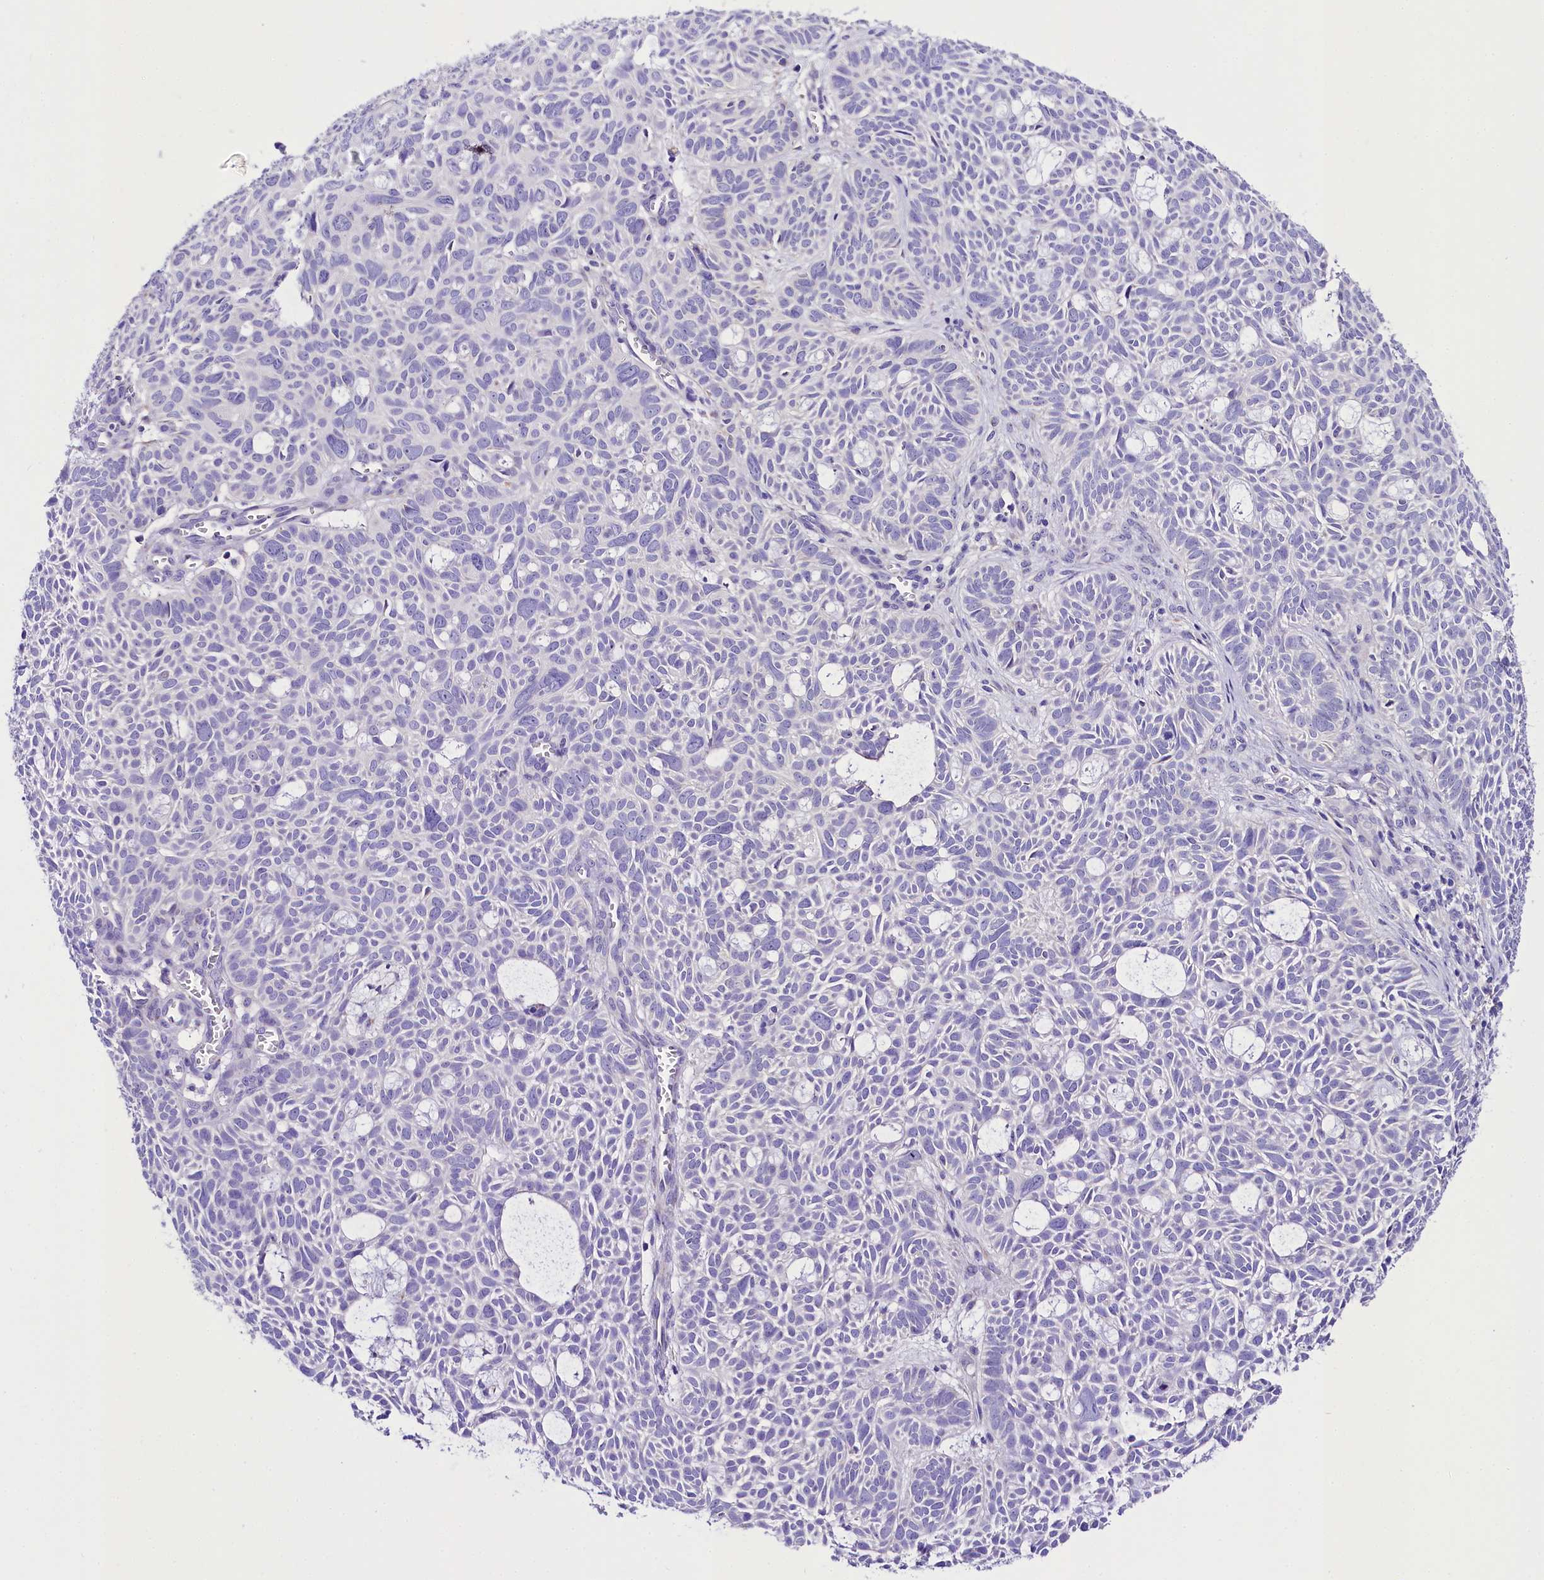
{"staining": {"intensity": "negative", "quantity": "none", "location": "none"}, "tissue": "skin cancer", "cell_type": "Tumor cells", "image_type": "cancer", "snomed": [{"axis": "morphology", "description": "Basal cell carcinoma"}, {"axis": "topography", "description": "Skin"}], "caption": "IHC of human skin basal cell carcinoma displays no staining in tumor cells.", "gene": "A2ML1", "patient": {"sex": "male", "age": 69}}